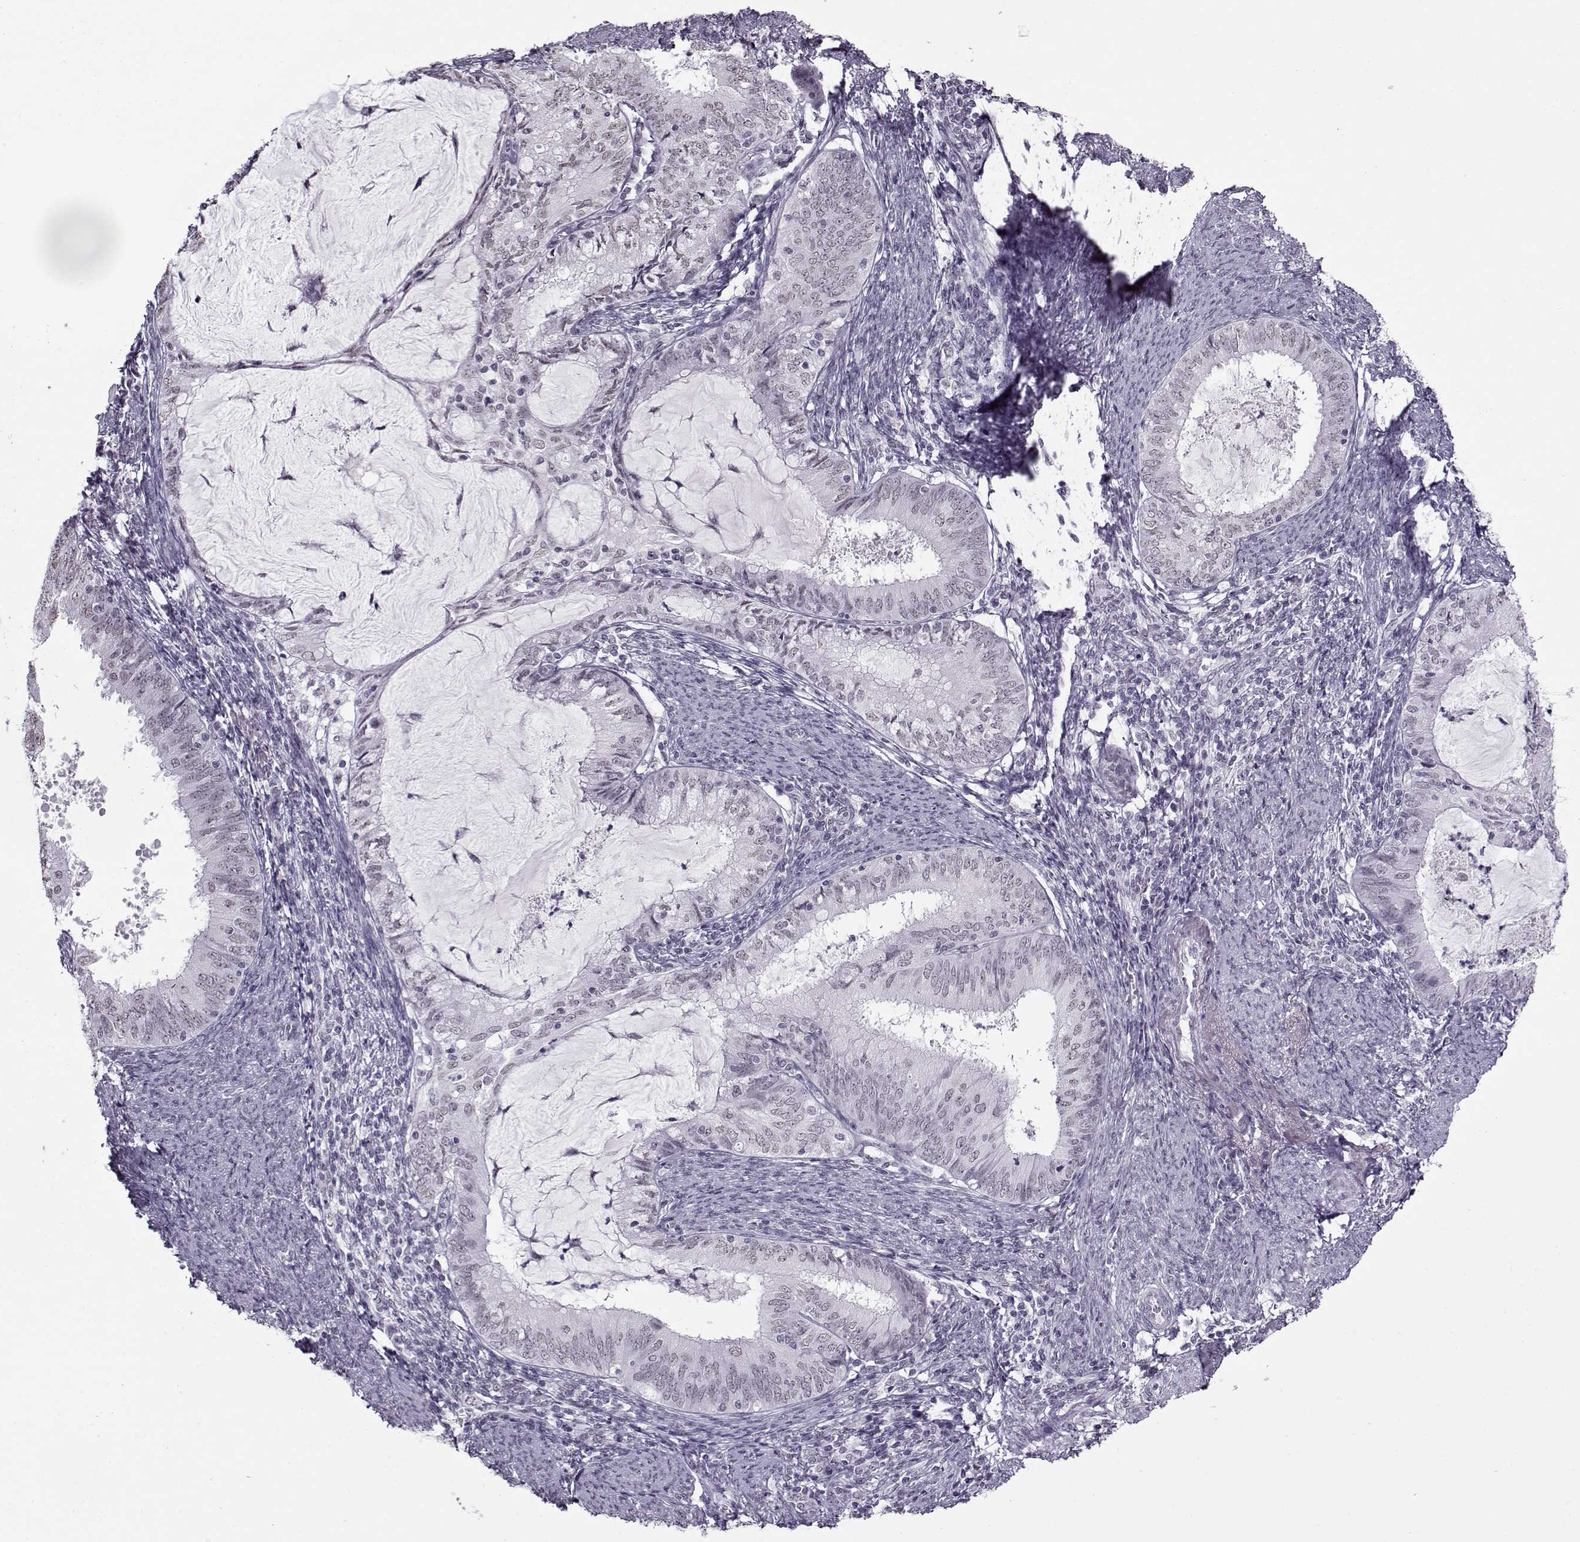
{"staining": {"intensity": "negative", "quantity": "none", "location": "none"}, "tissue": "endometrial cancer", "cell_type": "Tumor cells", "image_type": "cancer", "snomed": [{"axis": "morphology", "description": "Adenocarcinoma, NOS"}, {"axis": "topography", "description": "Endometrium"}], "caption": "DAB (3,3'-diaminobenzidine) immunohistochemical staining of human endometrial adenocarcinoma reveals no significant expression in tumor cells.", "gene": "PRMT8", "patient": {"sex": "female", "age": 57}}